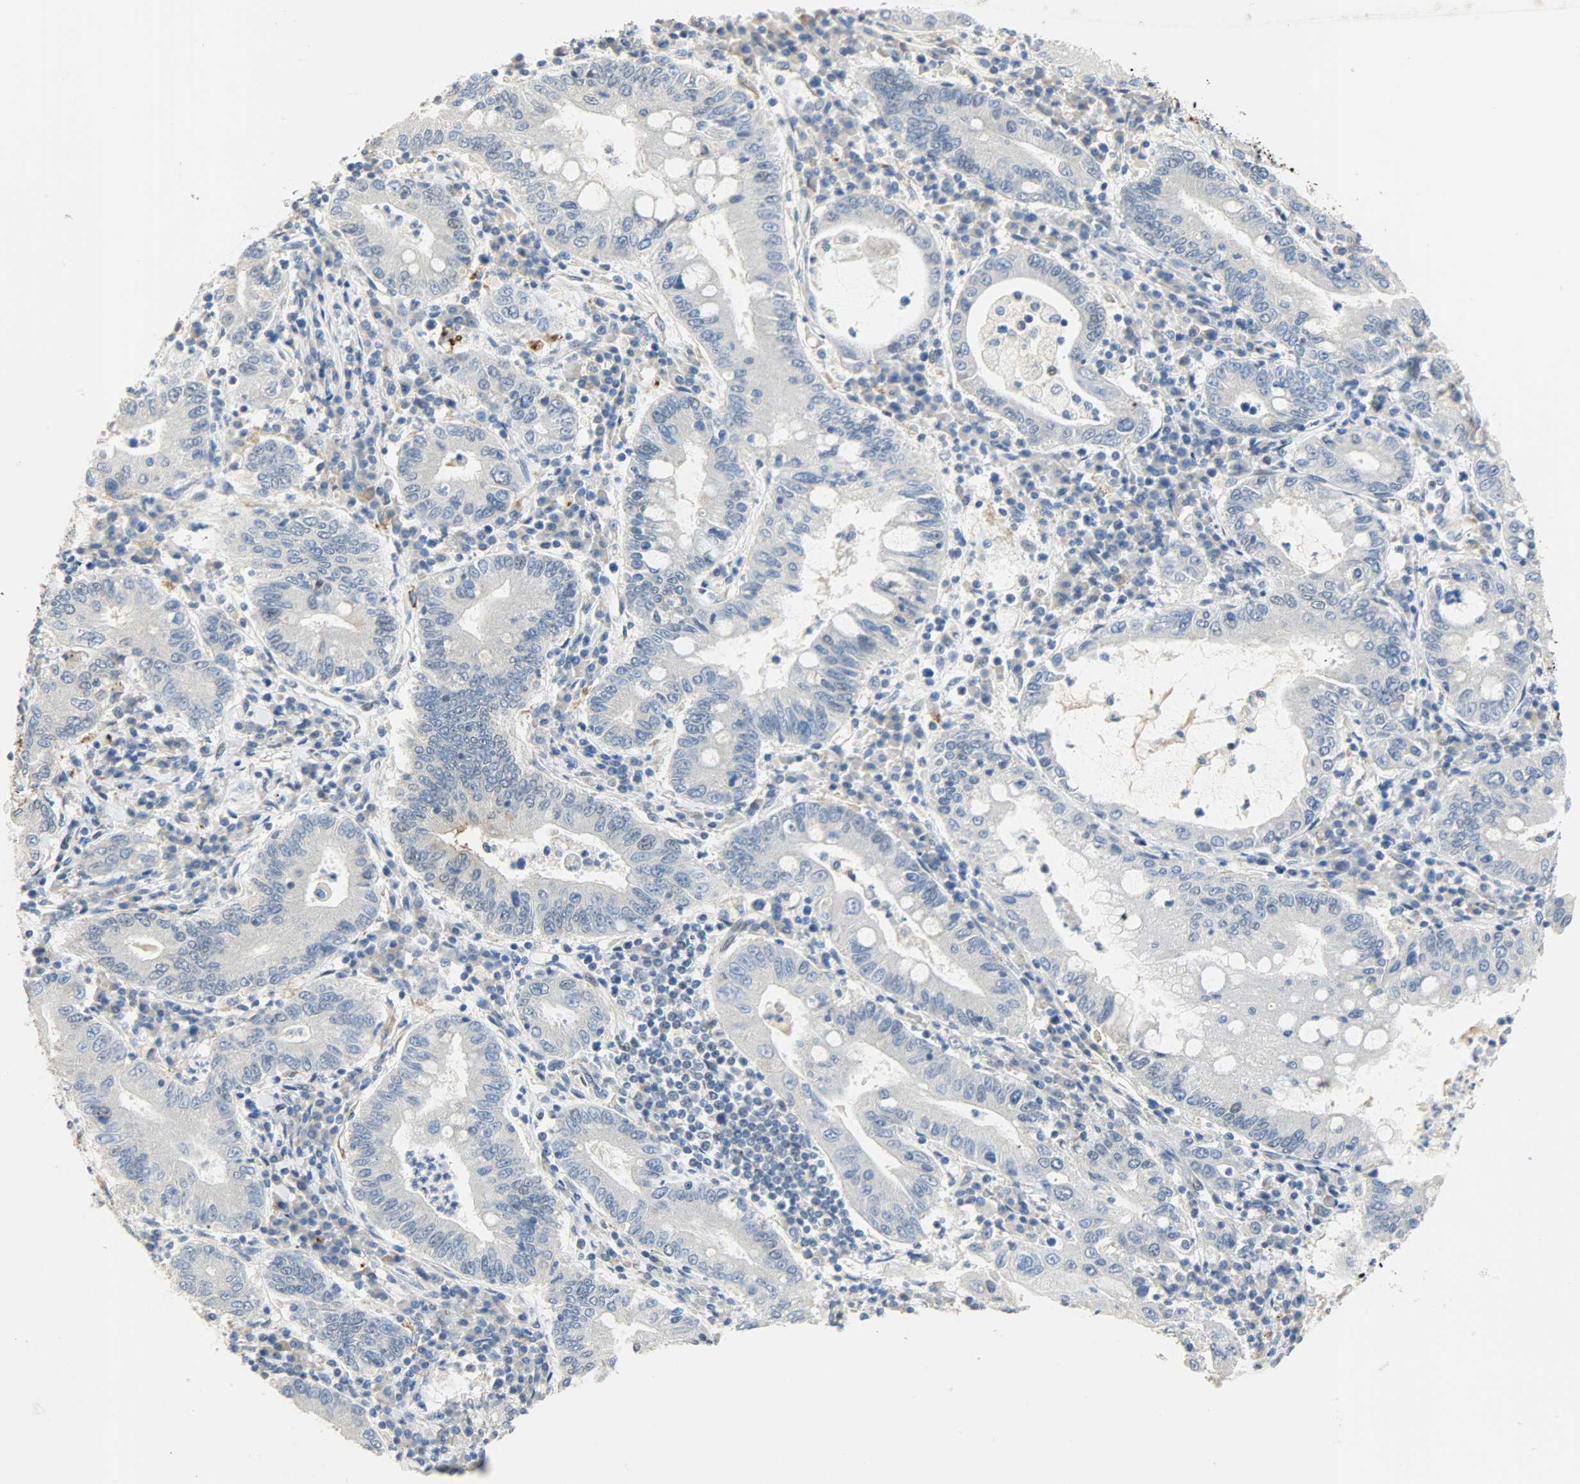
{"staining": {"intensity": "negative", "quantity": "none", "location": "none"}, "tissue": "stomach cancer", "cell_type": "Tumor cells", "image_type": "cancer", "snomed": [{"axis": "morphology", "description": "Normal tissue, NOS"}, {"axis": "morphology", "description": "Adenocarcinoma, NOS"}, {"axis": "topography", "description": "Esophagus"}, {"axis": "topography", "description": "Stomach, upper"}, {"axis": "topography", "description": "Peripheral nerve tissue"}], "caption": "The image shows no staining of tumor cells in stomach cancer.", "gene": "GIT2", "patient": {"sex": "male", "age": 62}}